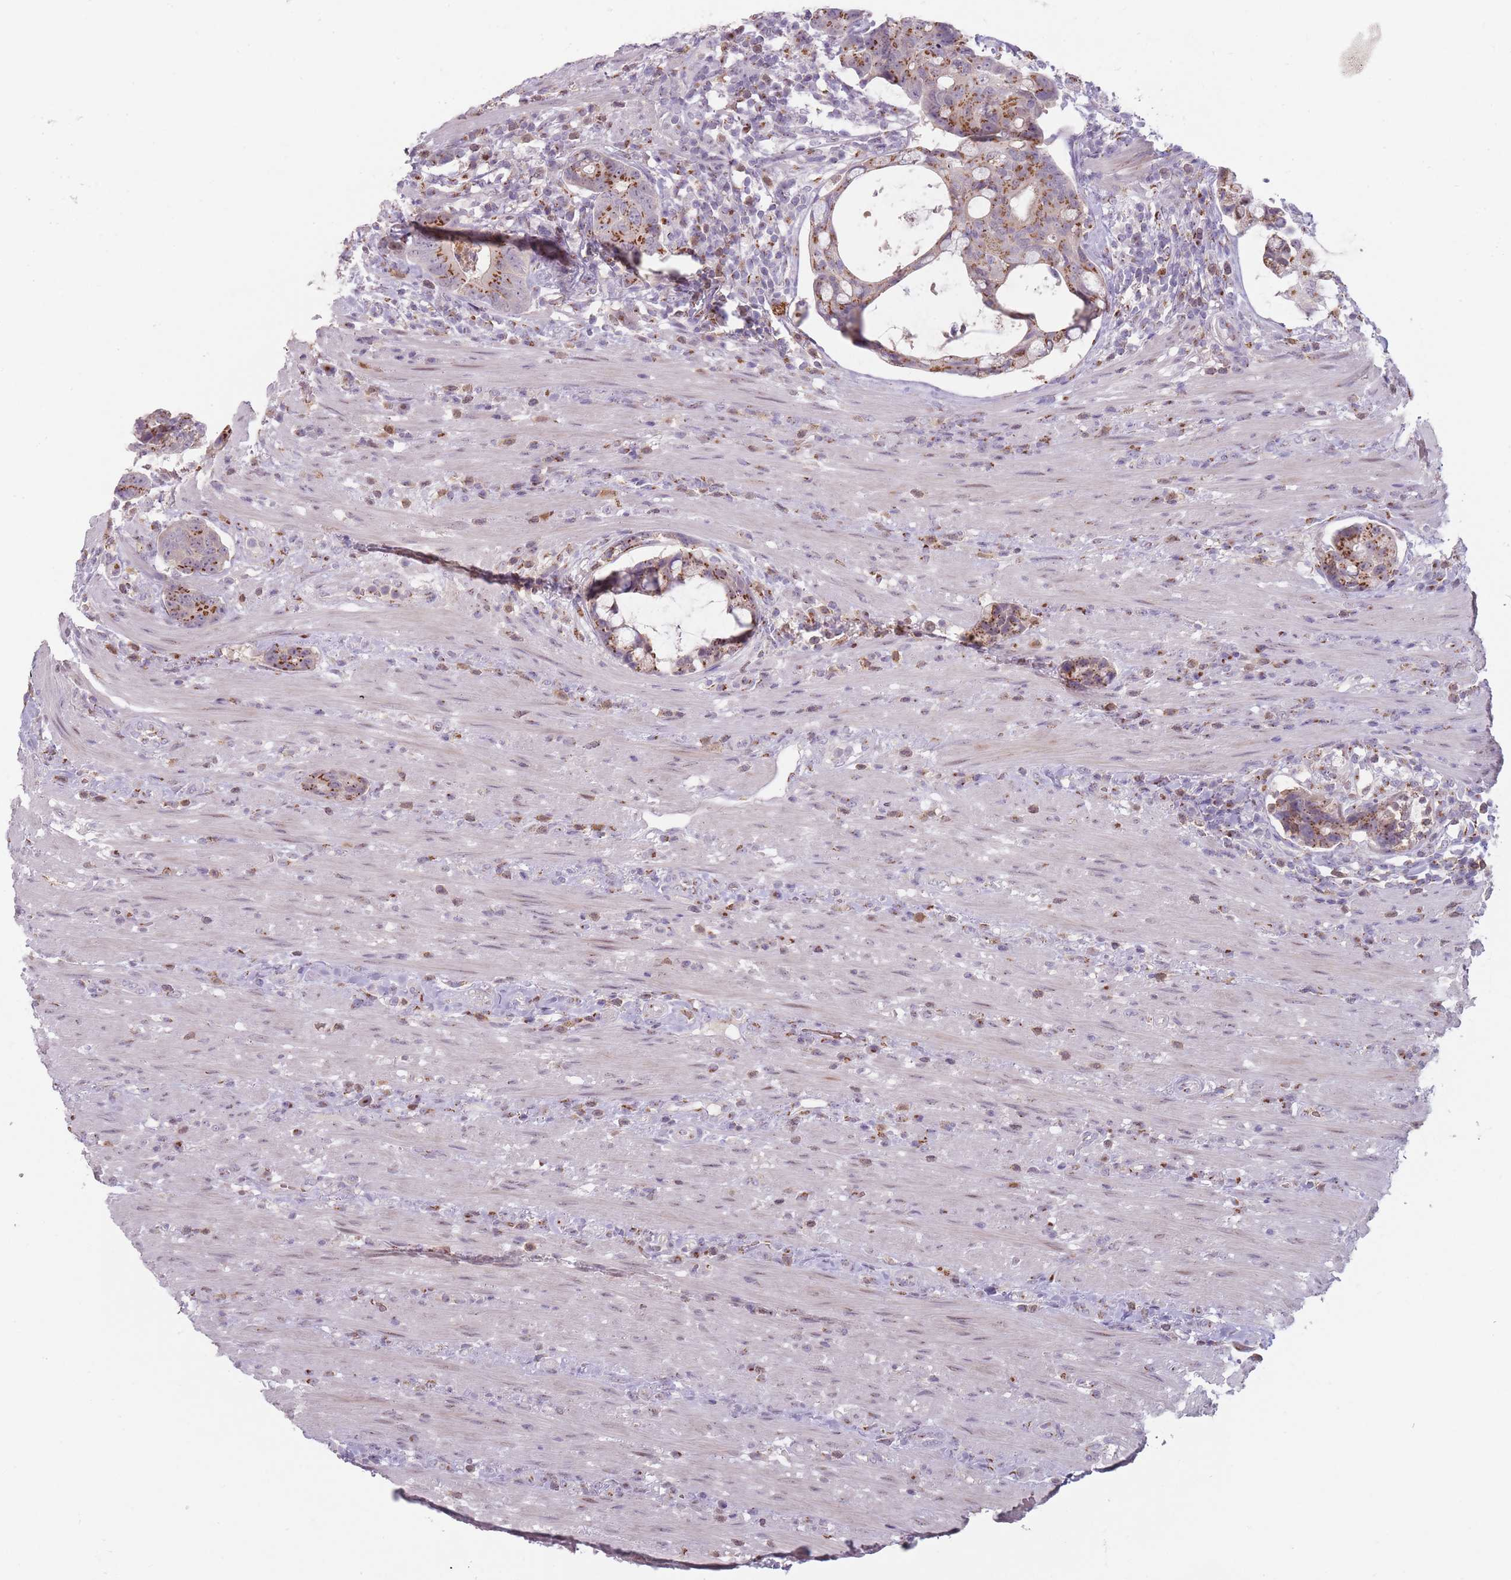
{"staining": {"intensity": "strong", "quantity": ">75%", "location": "cytoplasmic/membranous"}, "tissue": "colorectal cancer", "cell_type": "Tumor cells", "image_type": "cancer", "snomed": [{"axis": "morphology", "description": "Adenocarcinoma, NOS"}, {"axis": "topography", "description": "Colon"}], "caption": "Immunohistochemistry of colorectal adenocarcinoma reveals high levels of strong cytoplasmic/membranous expression in about >75% of tumor cells. (DAB = brown stain, brightfield microscopy at high magnification).", "gene": "MAN1B1", "patient": {"sex": "female", "age": 82}}